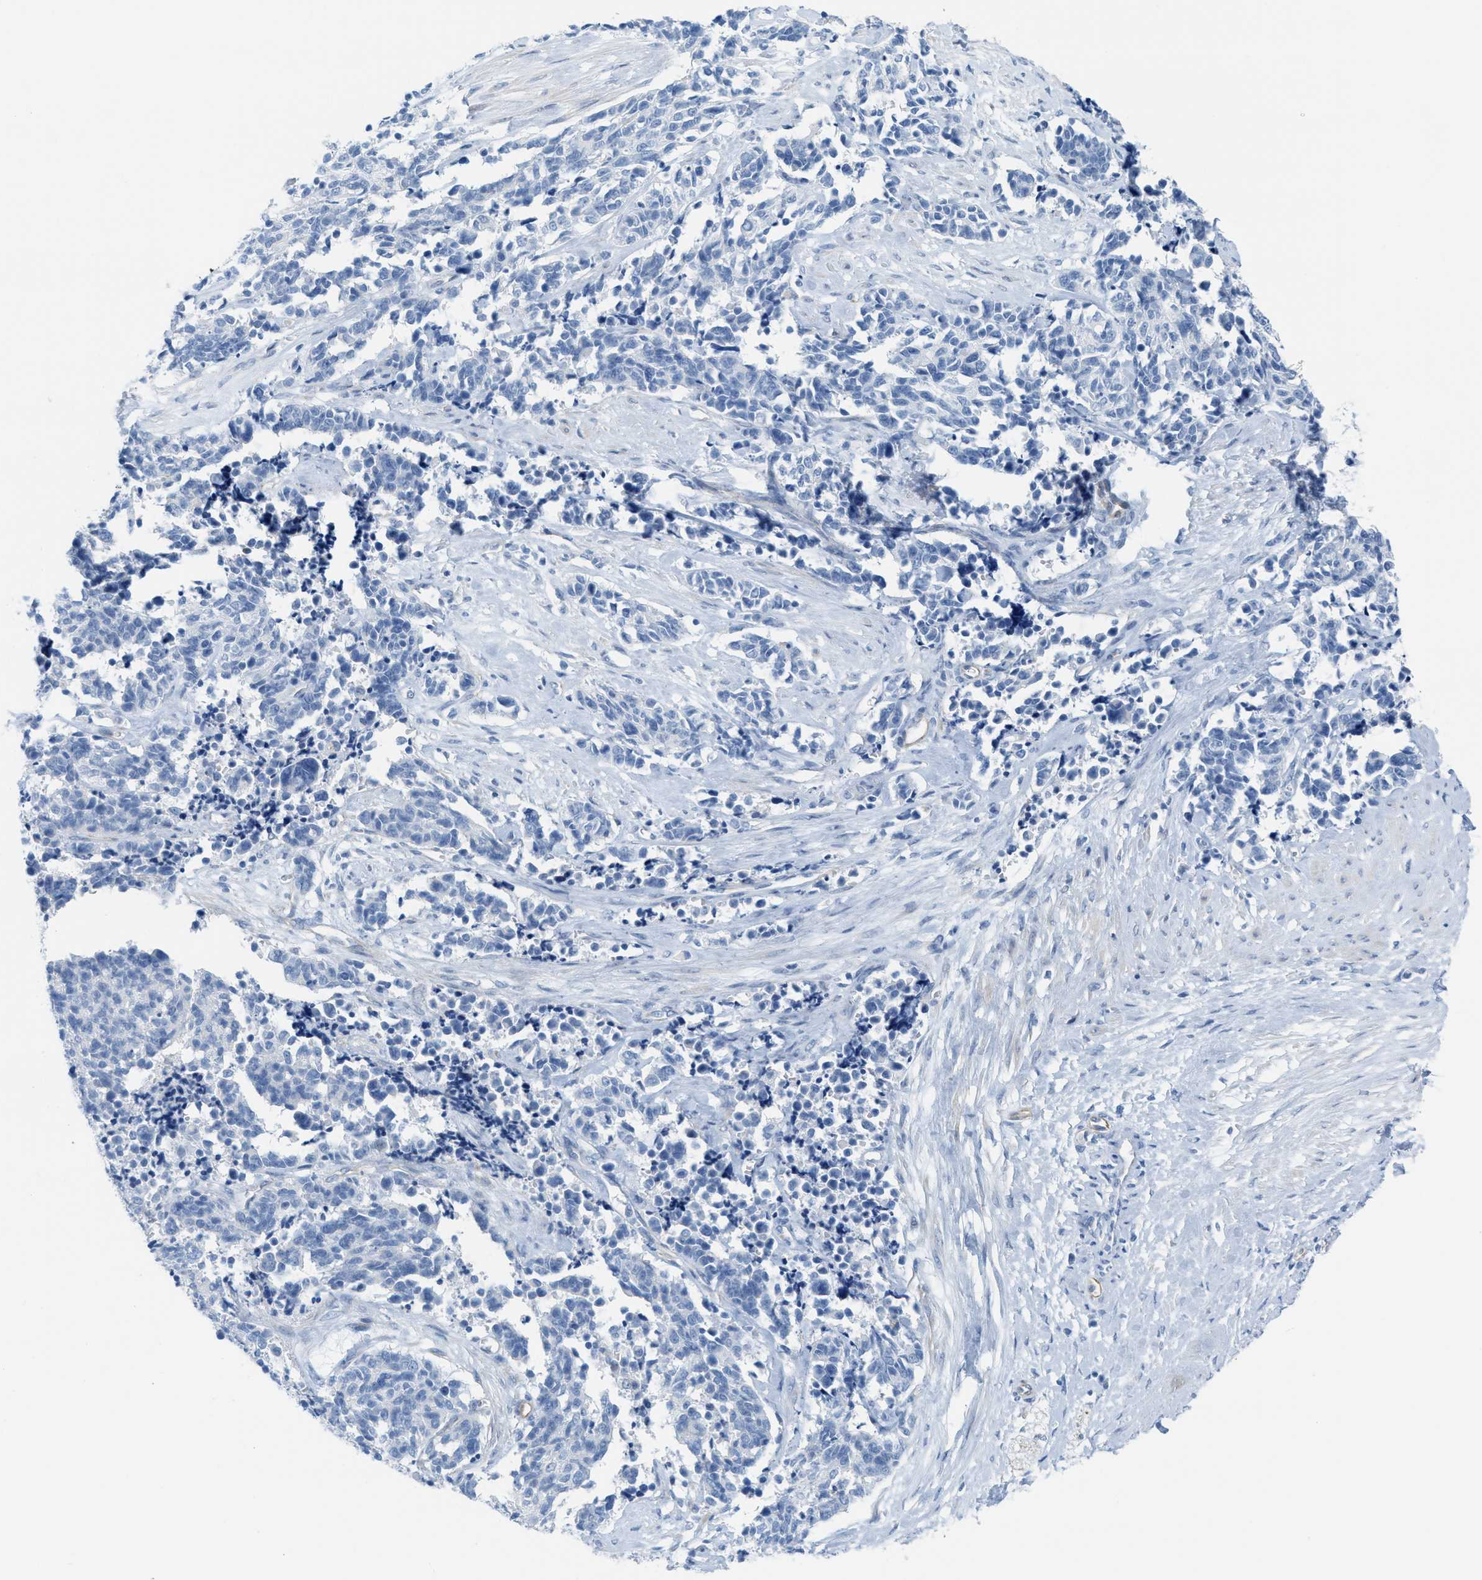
{"staining": {"intensity": "negative", "quantity": "none", "location": "none"}, "tissue": "cervical cancer", "cell_type": "Tumor cells", "image_type": "cancer", "snomed": [{"axis": "morphology", "description": "Squamous cell carcinoma, NOS"}, {"axis": "topography", "description": "Cervix"}], "caption": "IHC of human cervical cancer (squamous cell carcinoma) reveals no staining in tumor cells.", "gene": "SLC12A1", "patient": {"sex": "female", "age": 35}}